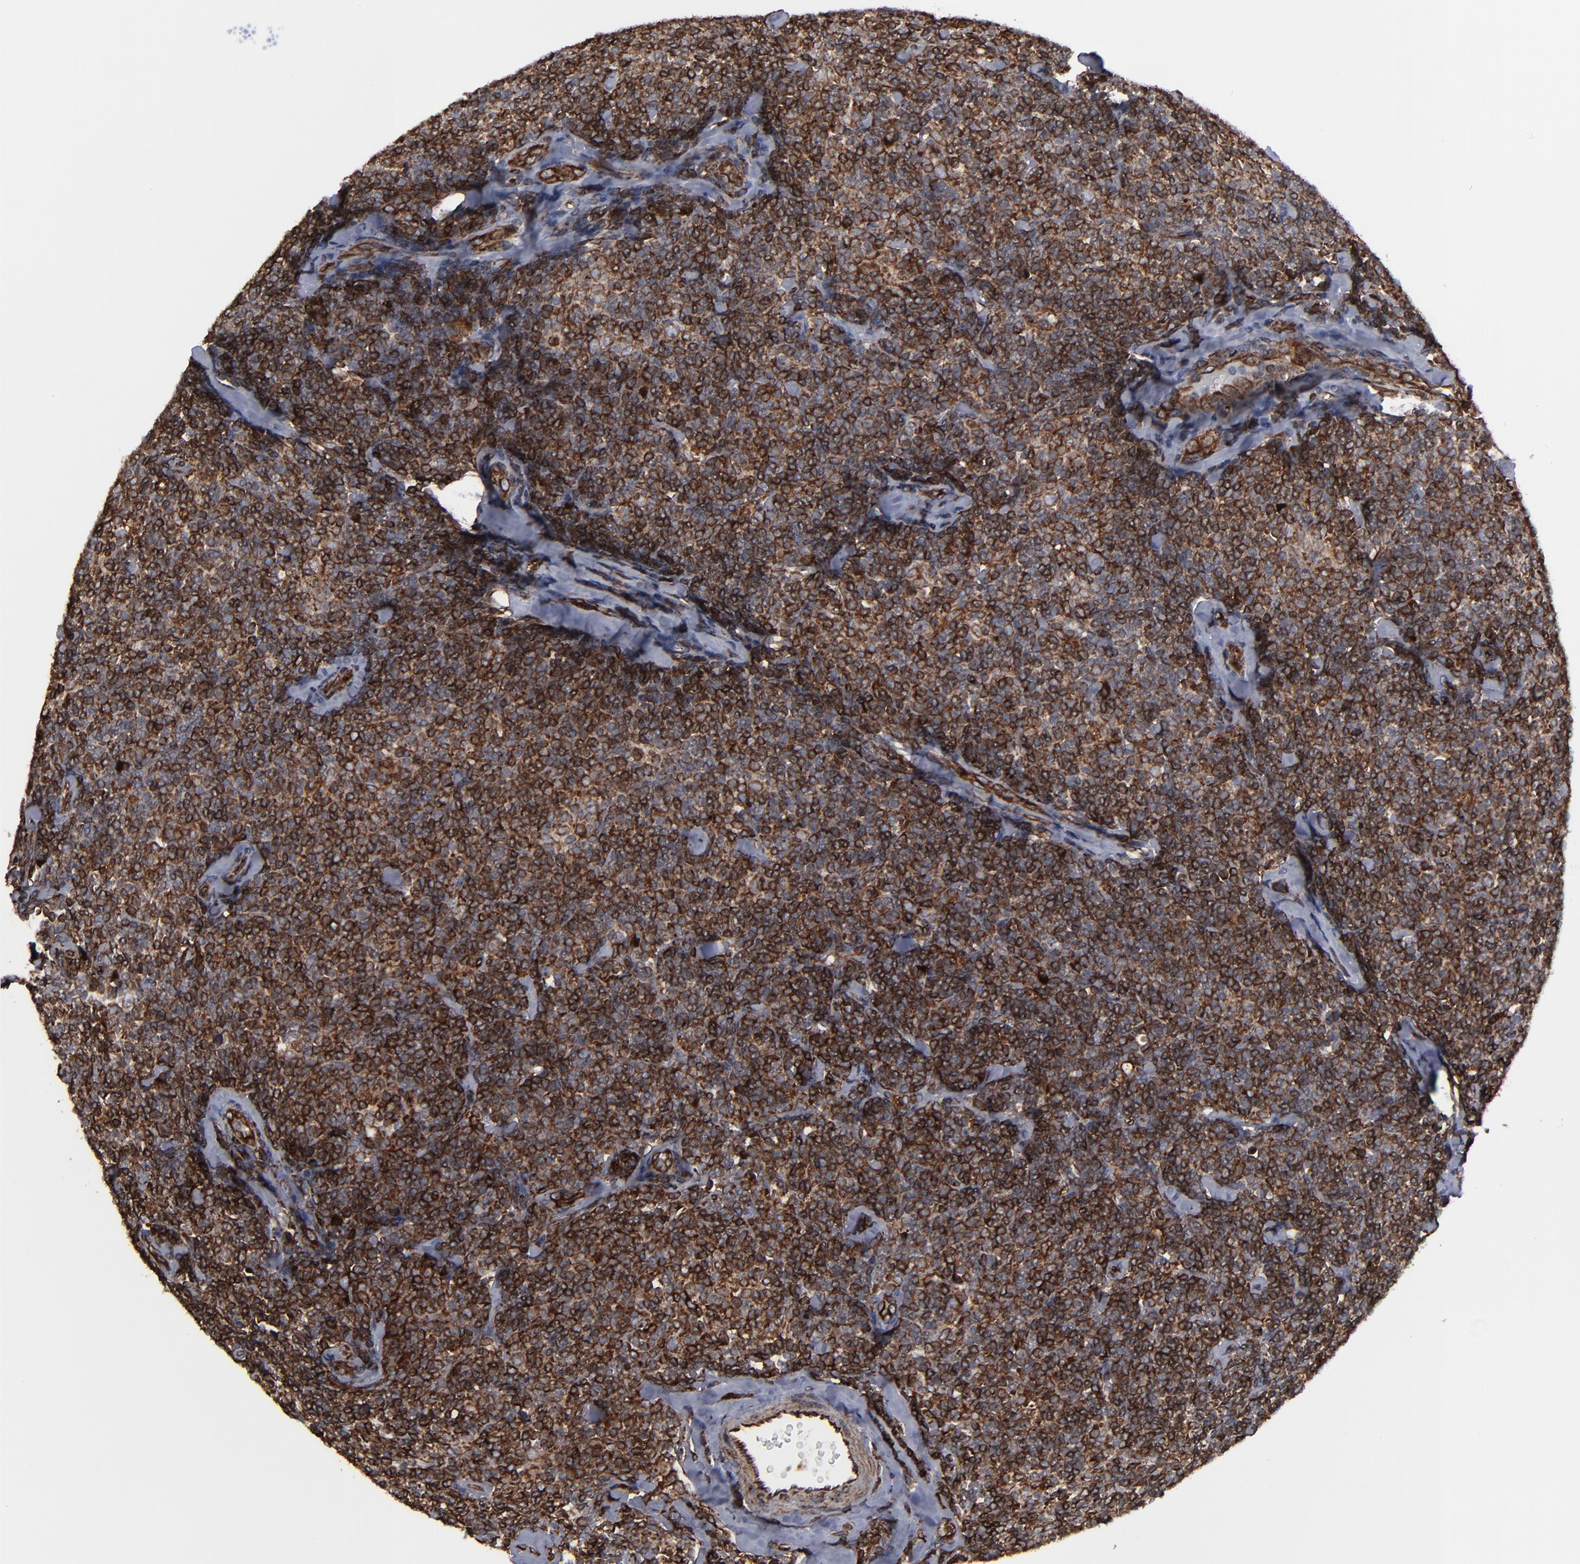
{"staining": {"intensity": "strong", "quantity": ">75%", "location": "cytoplasmic/membranous"}, "tissue": "lymphoma", "cell_type": "Tumor cells", "image_type": "cancer", "snomed": [{"axis": "morphology", "description": "Malignant lymphoma, non-Hodgkin's type, Low grade"}, {"axis": "topography", "description": "Lymph node"}], "caption": "Protein analysis of lymphoma tissue shows strong cytoplasmic/membranous expression in about >75% of tumor cells.", "gene": "CNIH1", "patient": {"sex": "female", "age": 56}}